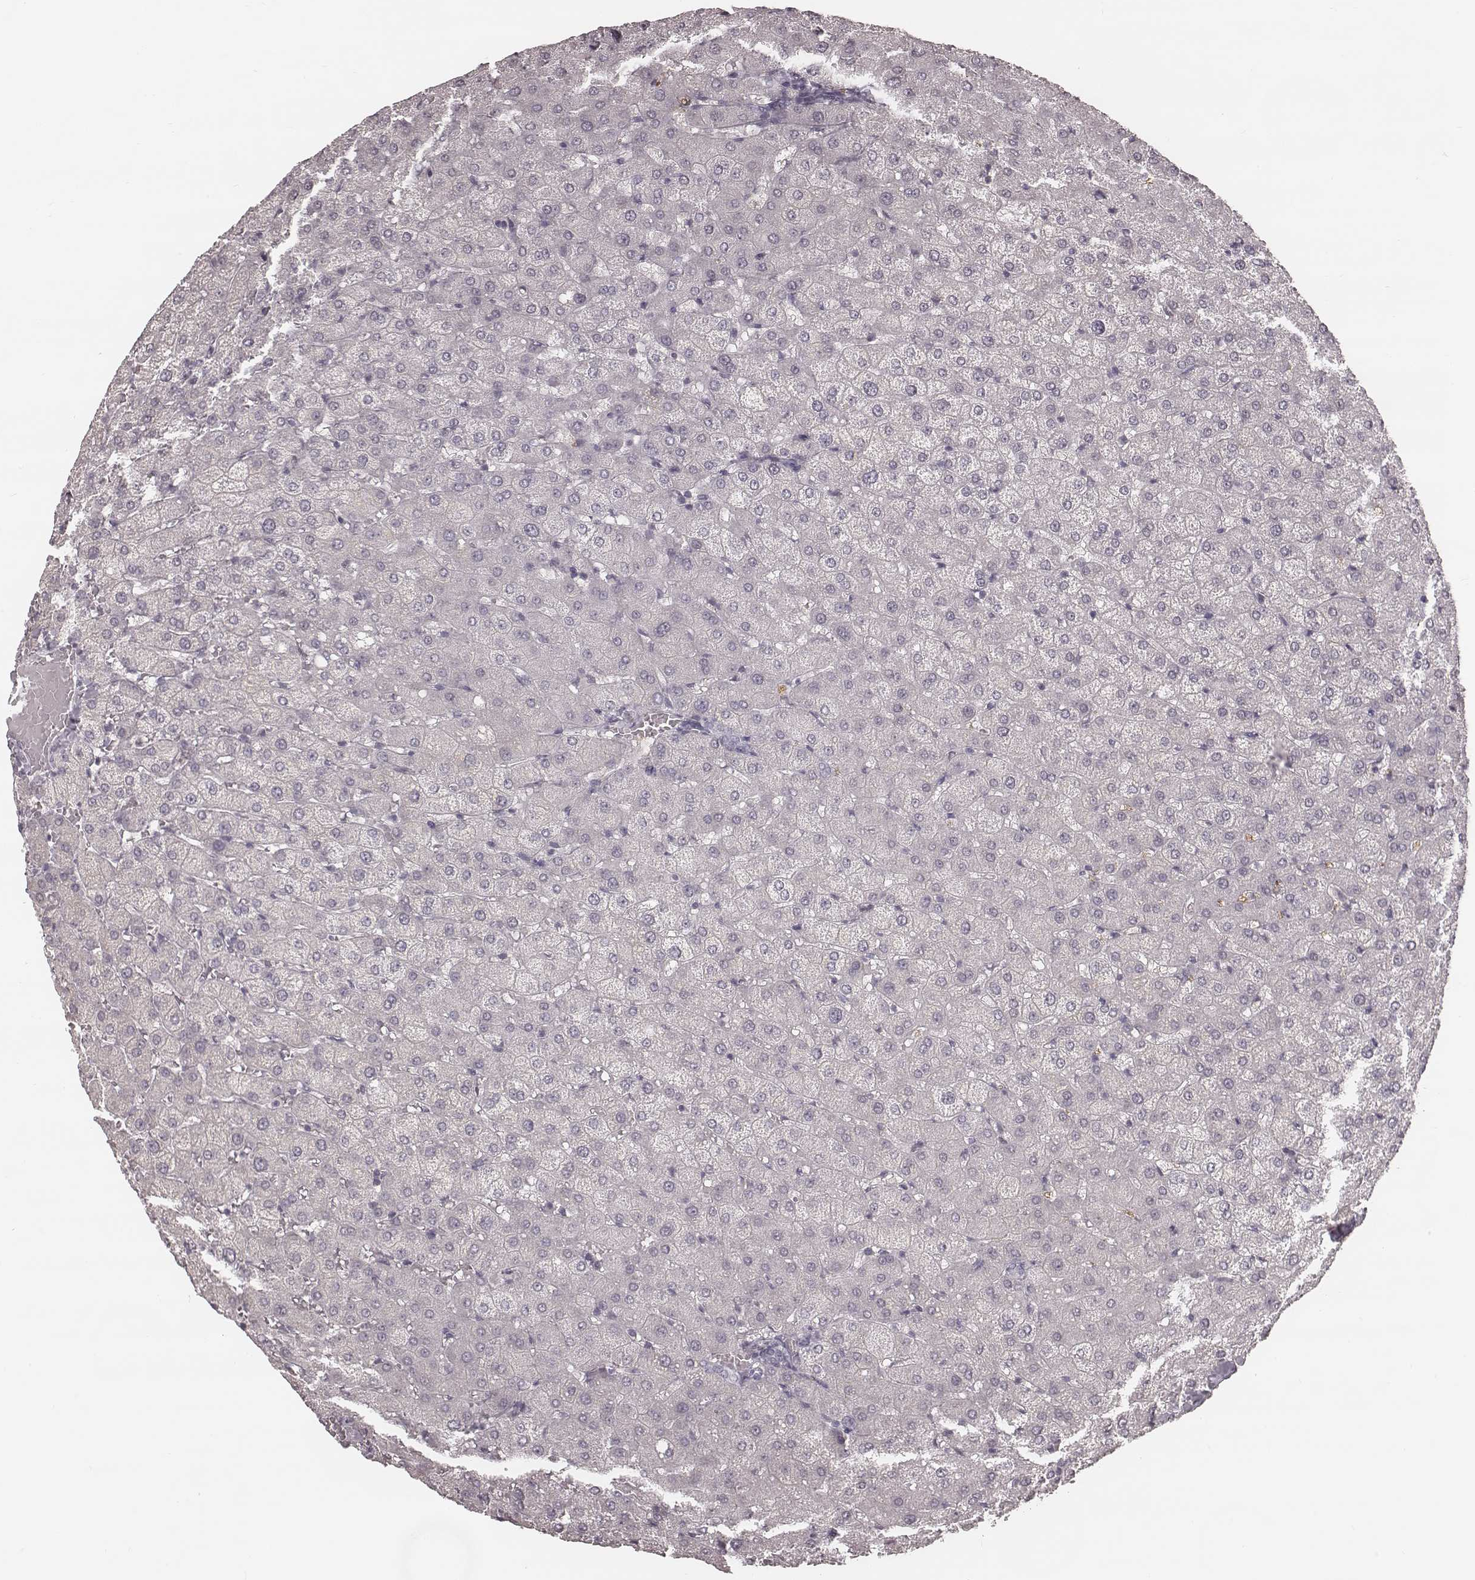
{"staining": {"intensity": "negative", "quantity": "none", "location": "none"}, "tissue": "liver", "cell_type": "Cholangiocytes", "image_type": "normal", "snomed": [{"axis": "morphology", "description": "Normal tissue, NOS"}, {"axis": "topography", "description": "Liver"}], "caption": "IHC of normal human liver shows no positivity in cholangiocytes. Nuclei are stained in blue.", "gene": "IQCG", "patient": {"sex": "female", "age": 50}}